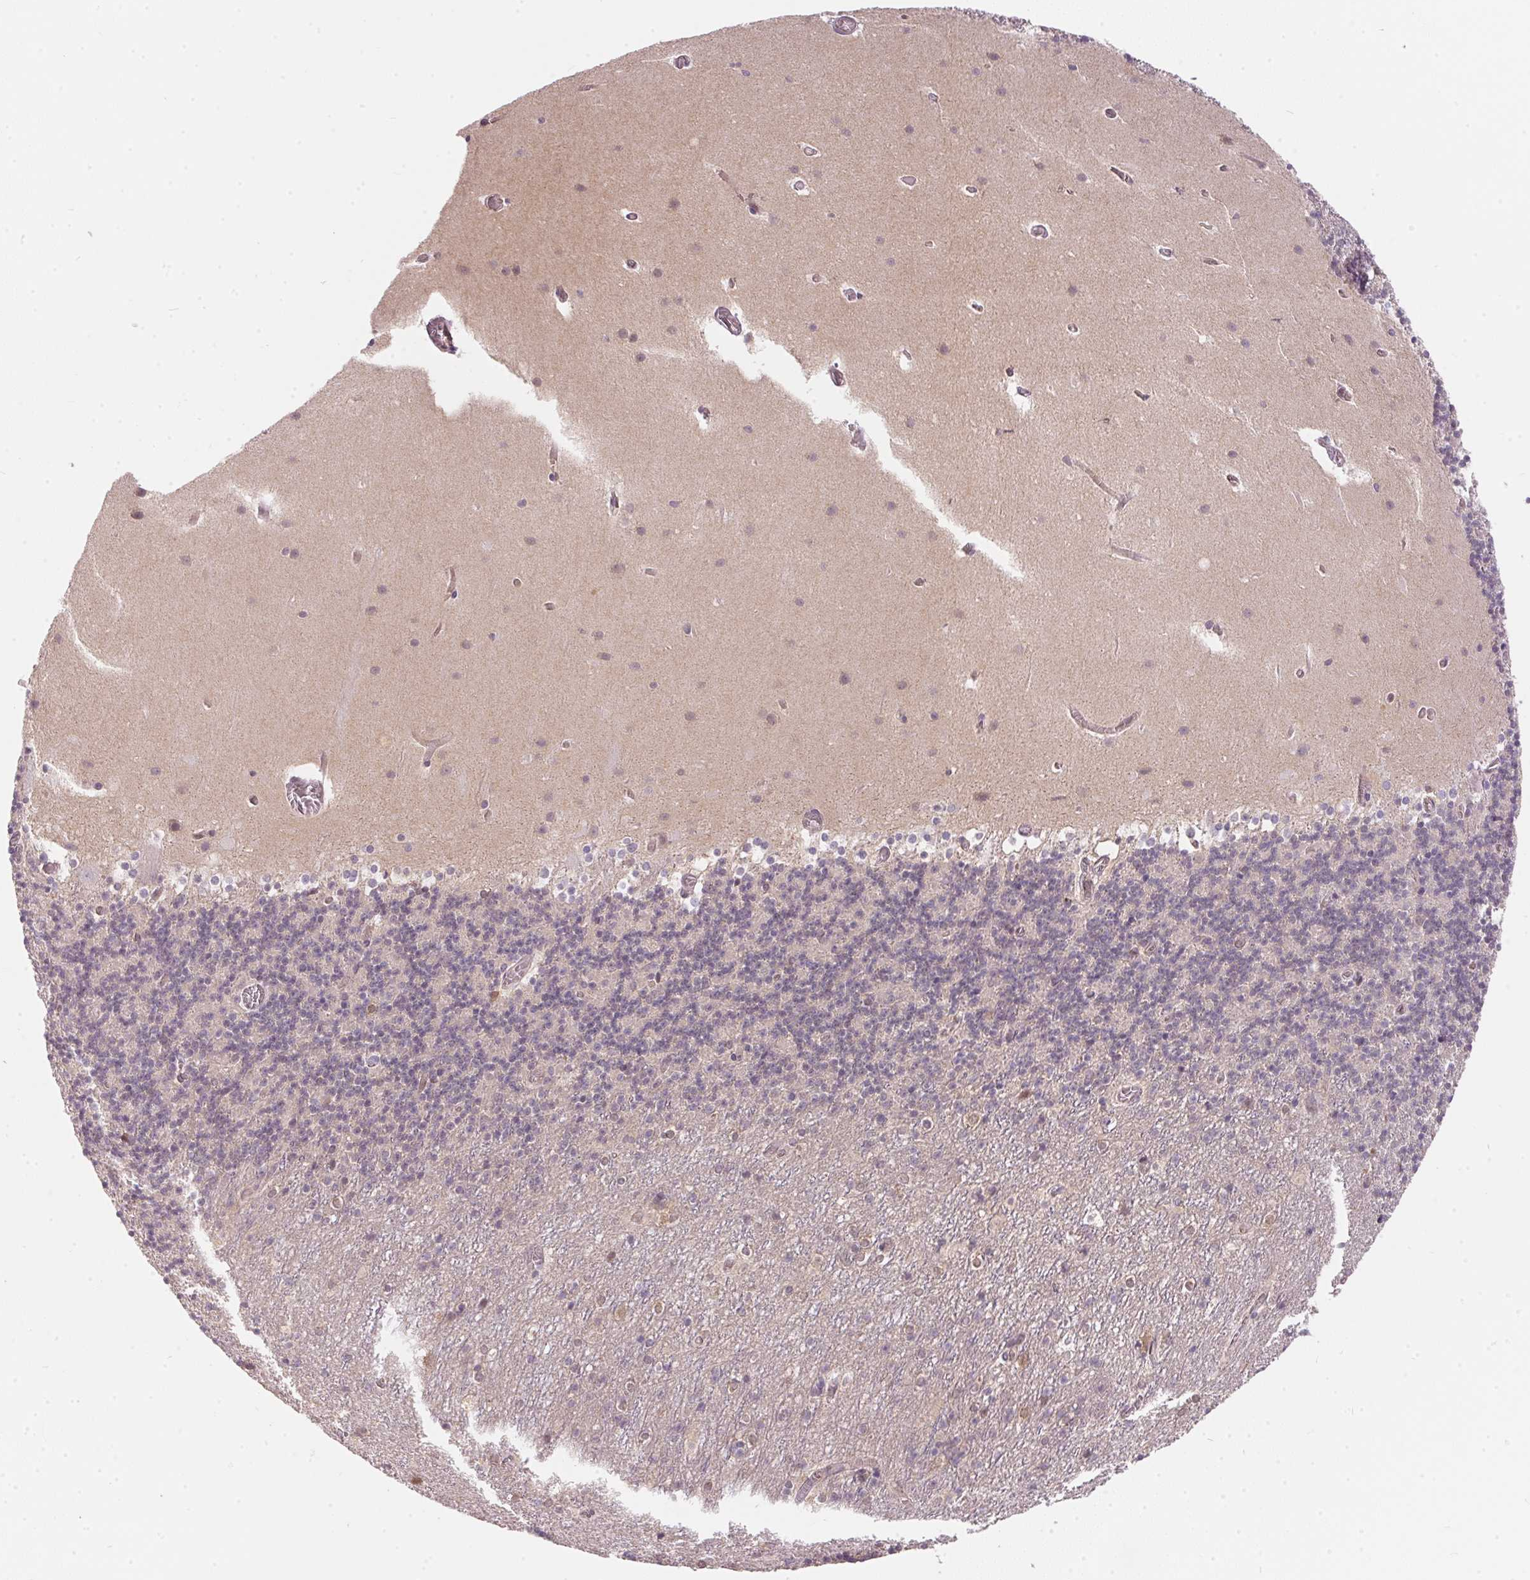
{"staining": {"intensity": "negative", "quantity": "none", "location": "none"}, "tissue": "cerebellum", "cell_type": "Cells in granular layer", "image_type": "normal", "snomed": [{"axis": "morphology", "description": "Normal tissue, NOS"}, {"axis": "topography", "description": "Cerebellum"}], "caption": "IHC micrograph of normal cerebellum stained for a protein (brown), which demonstrates no staining in cells in granular layer.", "gene": "BLMH", "patient": {"sex": "male", "age": 70}}